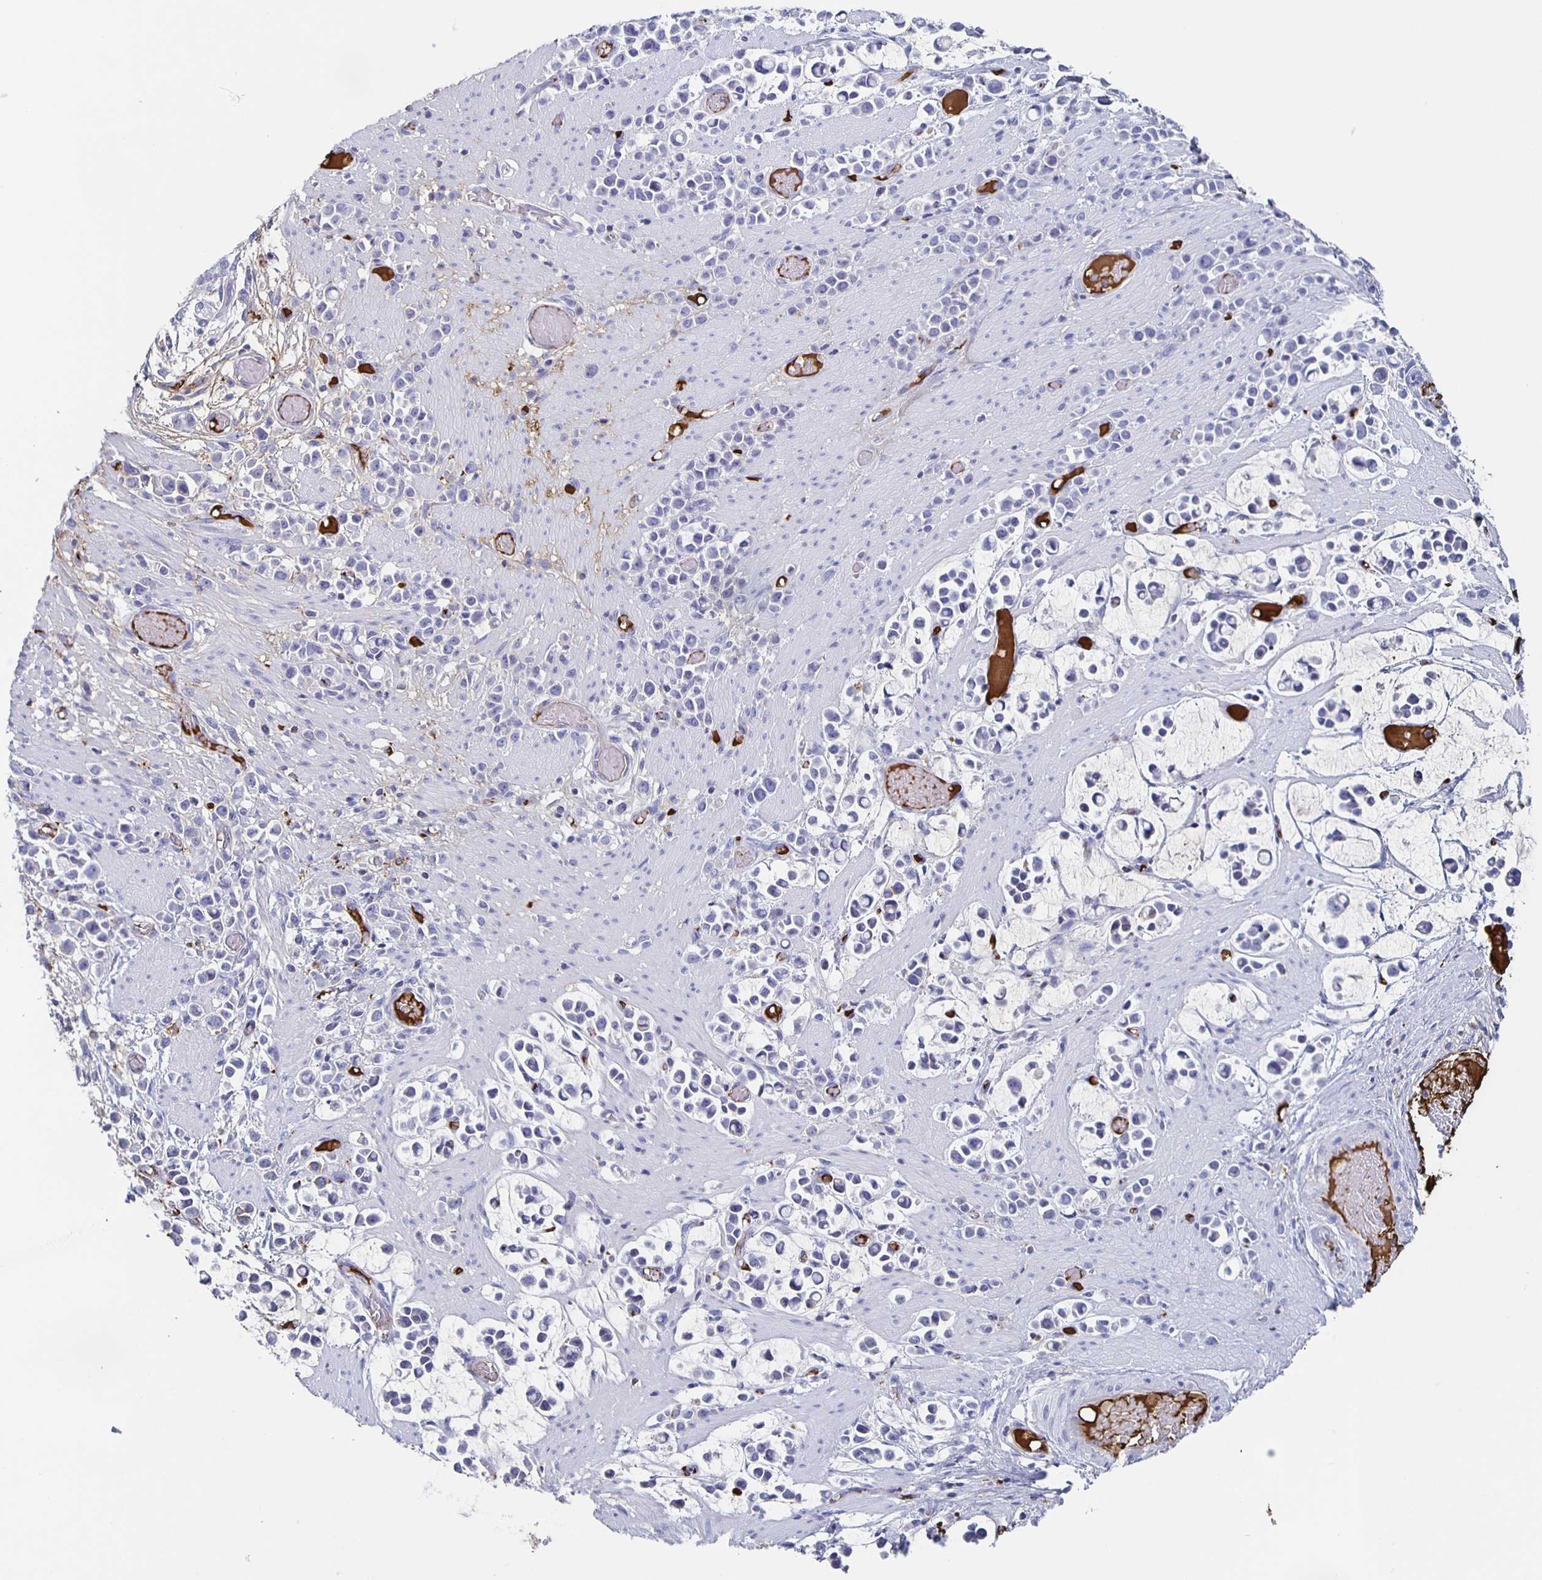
{"staining": {"intensity": "negative", "quantity": "none", "location": "none"}, "tissue": "stomach cancer", "cell_type": "Tumor cells", "image_type": "cancer", "snomed": [{"axis": "morphology", "description": "Adenocarcinoma, NOS"}, {"axis": "topography", "description": "Stomach"}], "caption": "Human adenocarcinoma (stomach) stained for a protein using immunohistochemistry reveals no staining in tumor cells.", "gene": "FGA", "patient": {"sex": "male", "age": 82}}